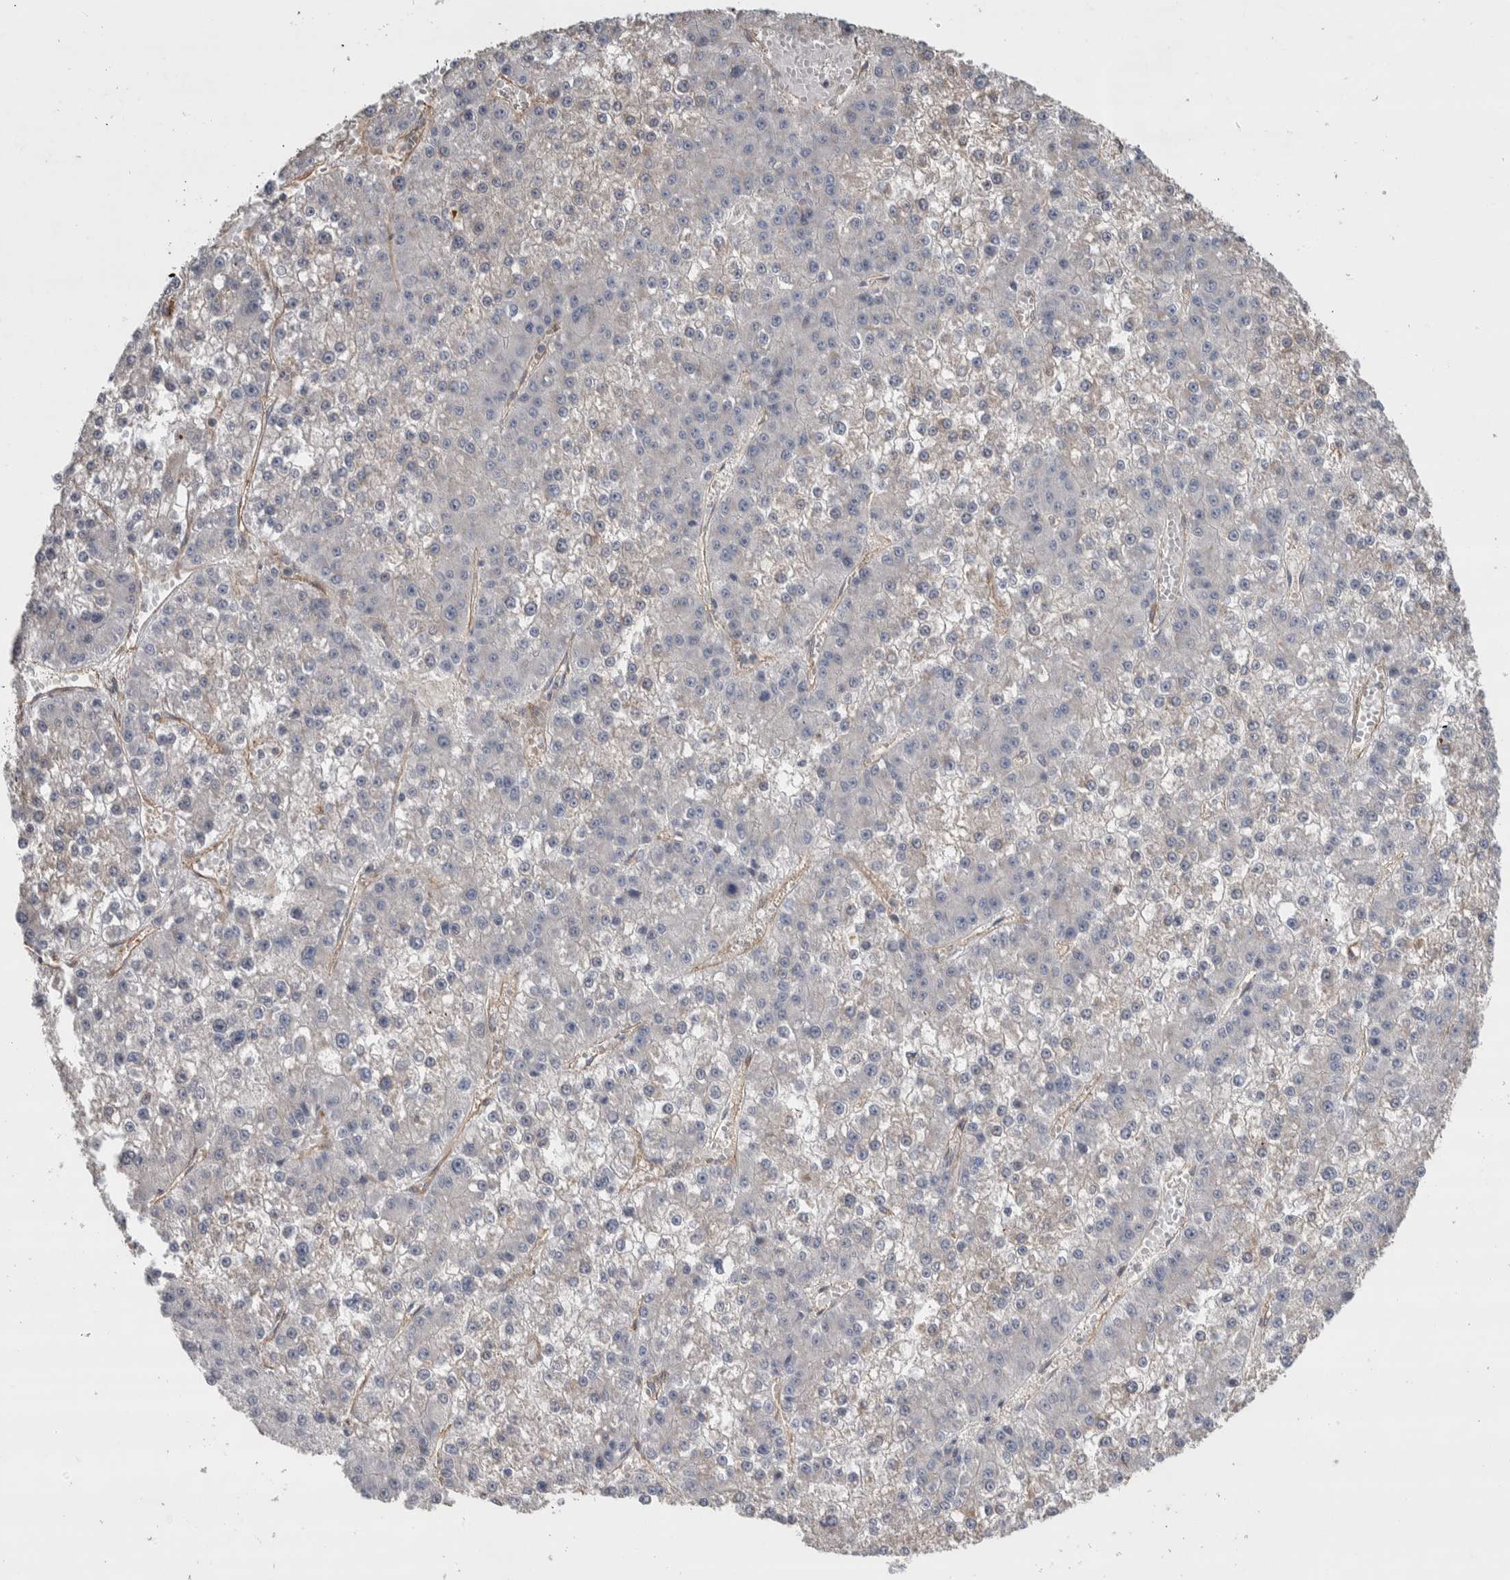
{"staining": {"intensity": "negative", "quantity": "none", "location": "none"}, "tissue": "liver cancer", "cell_type": "Tumor cells", "image_type": "cancer", "snomed": [{"axis": "morphology", "description": "Carcinoma, Hepatocellular, NOS"}, {"axis": "topography", "description": "Liver"}], "caption": "An image of human liver cancer (hepatocellular carcinoma) is negative for staining in tumor cells.", "gene": "GCNA", "patient": {"sex": "female", "age": 73}}